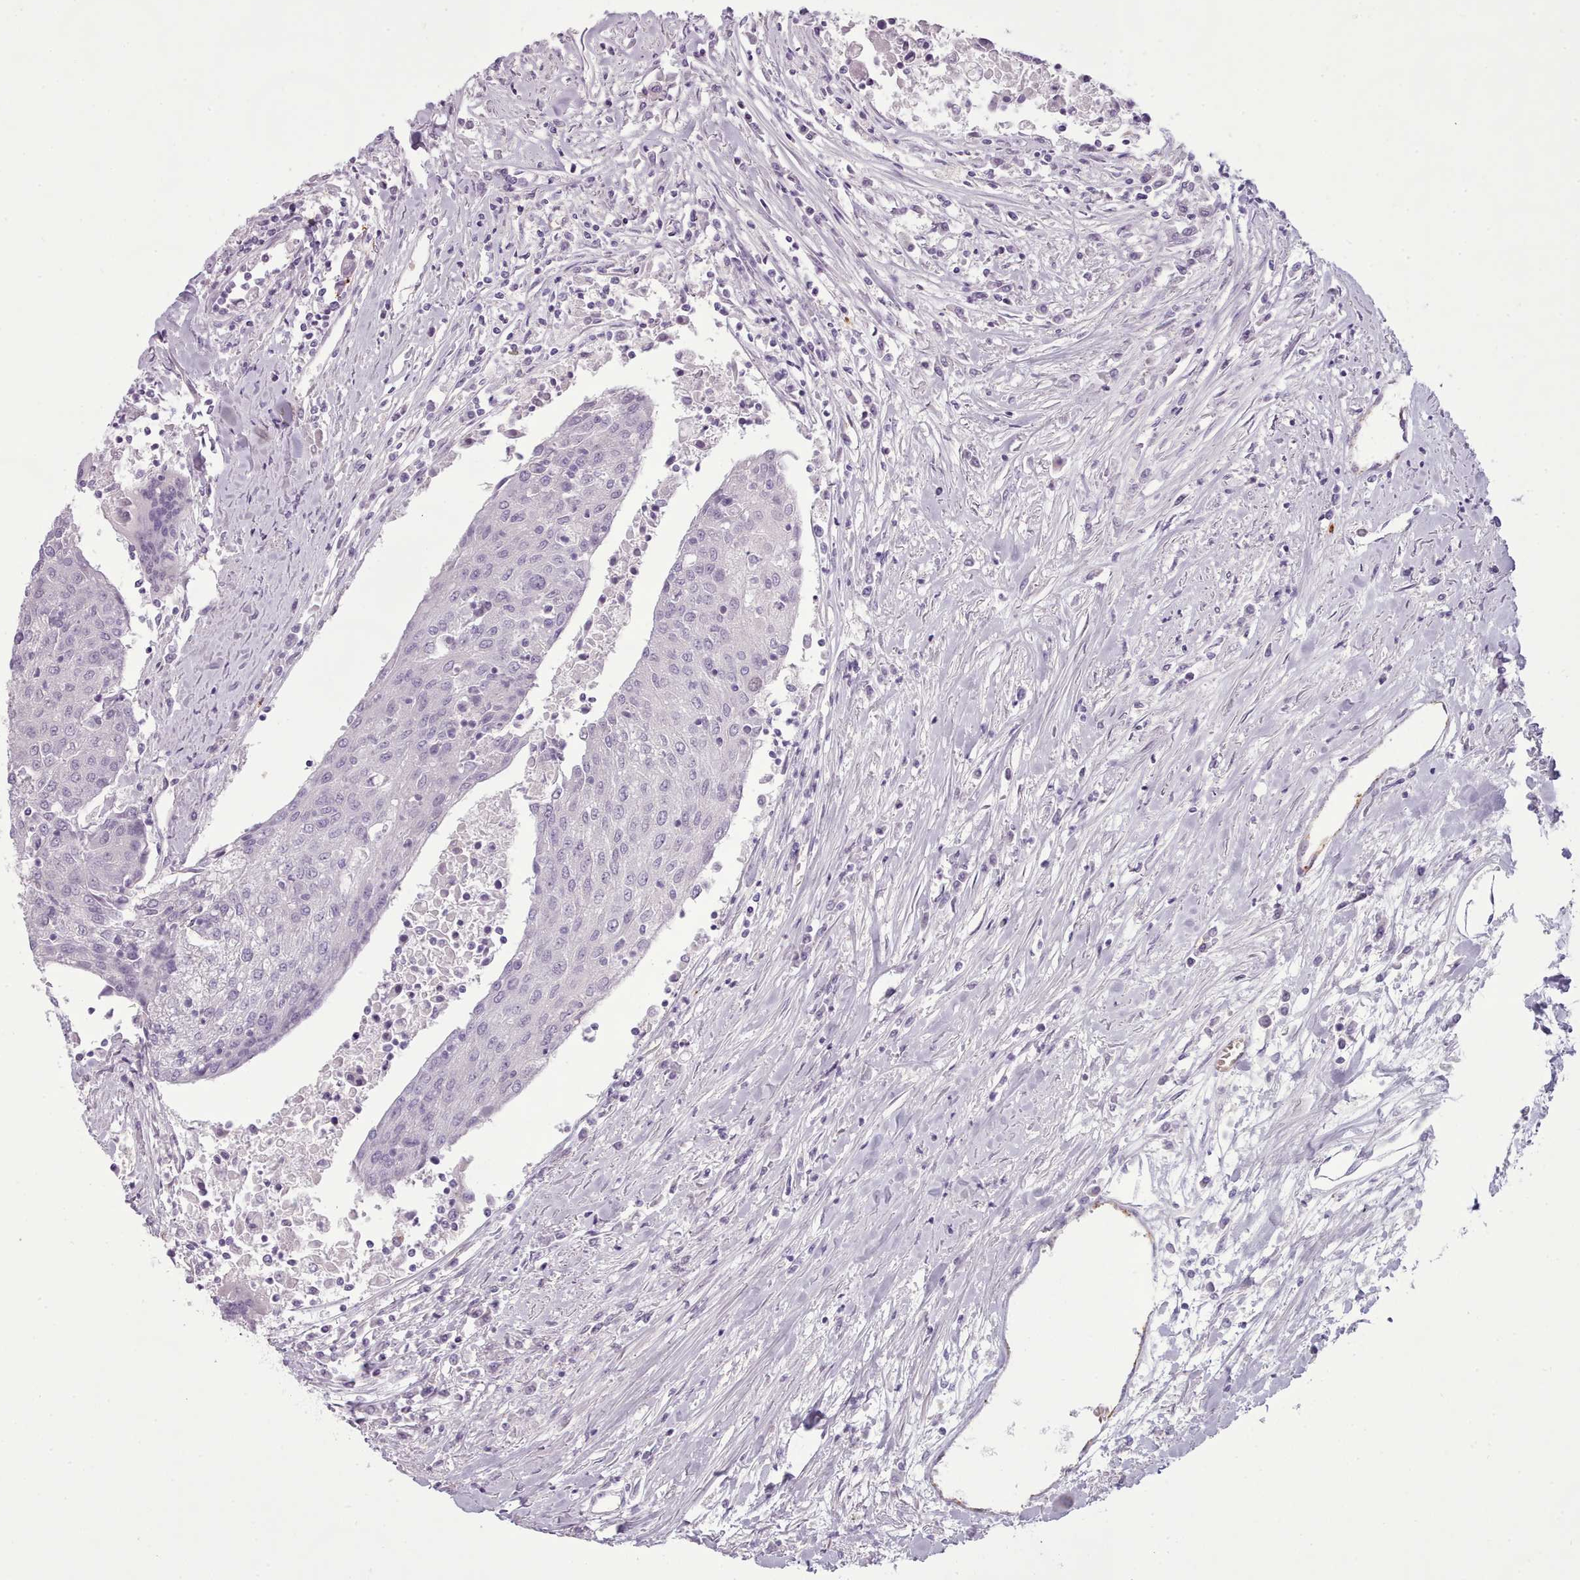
{"staining": {"intensity": "negative", "quantity": "none", "location": "none"}, "tissue": "urothelial cancer", "cell_type": "Tumor cells", "image_type": "cancer", "snomed": [{"axis": "morphology", "description": "Urothelial carcinoma, High grade"}, {"axis": "topography", "description": "Urinary bladder"}], "caption": "A high-resolution photomicrograph shows immunohistochemistry (IHC) staining of urothelial cancer, which demonstrates no significant expression in tumor cells.", "gene": "NDST2", "patient": {"sex": "female", "age": 85}}